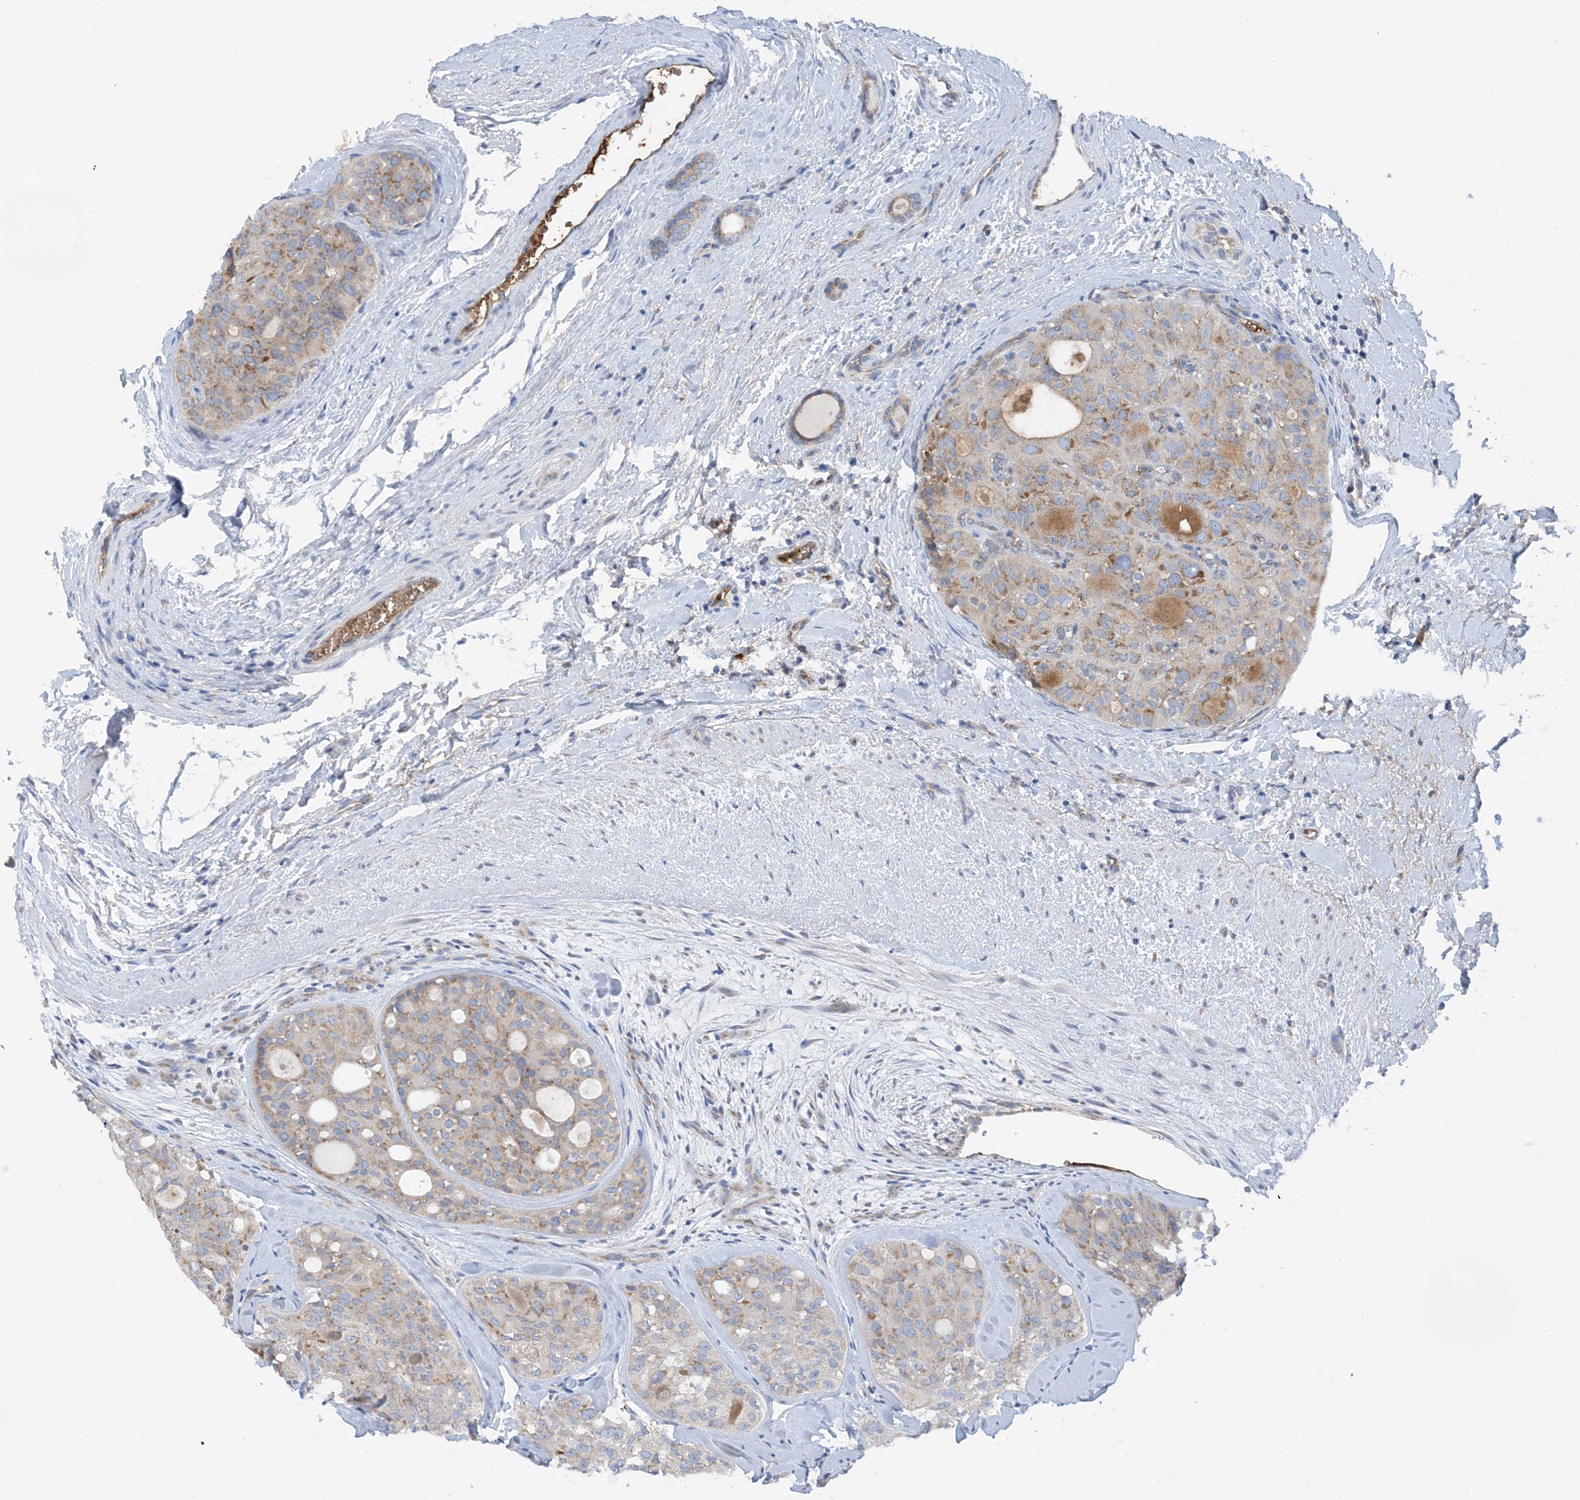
{"staining": {"intensity": "moderate", "quantity": "25%-75%", "location": "cytoplasmic/membranous"}, "tissue": "thyroid cancer", "cell_type": "Tumor cells", "image_type": "cancer", "snomed": [{"axis": "morphology", "description": "Follicular adenoma carcinoma, NOS"}, {"axis": "topography", "description": "Thyroid gland"}], "caption": "Human thyroid cancer stained for a protein (brown) displays moderate cytoplasmic/membranous positive staining in about 25%-75% of tumor cells.", "gene": "SLC5A11", "patient": {"sex": "male", "age": 75}}